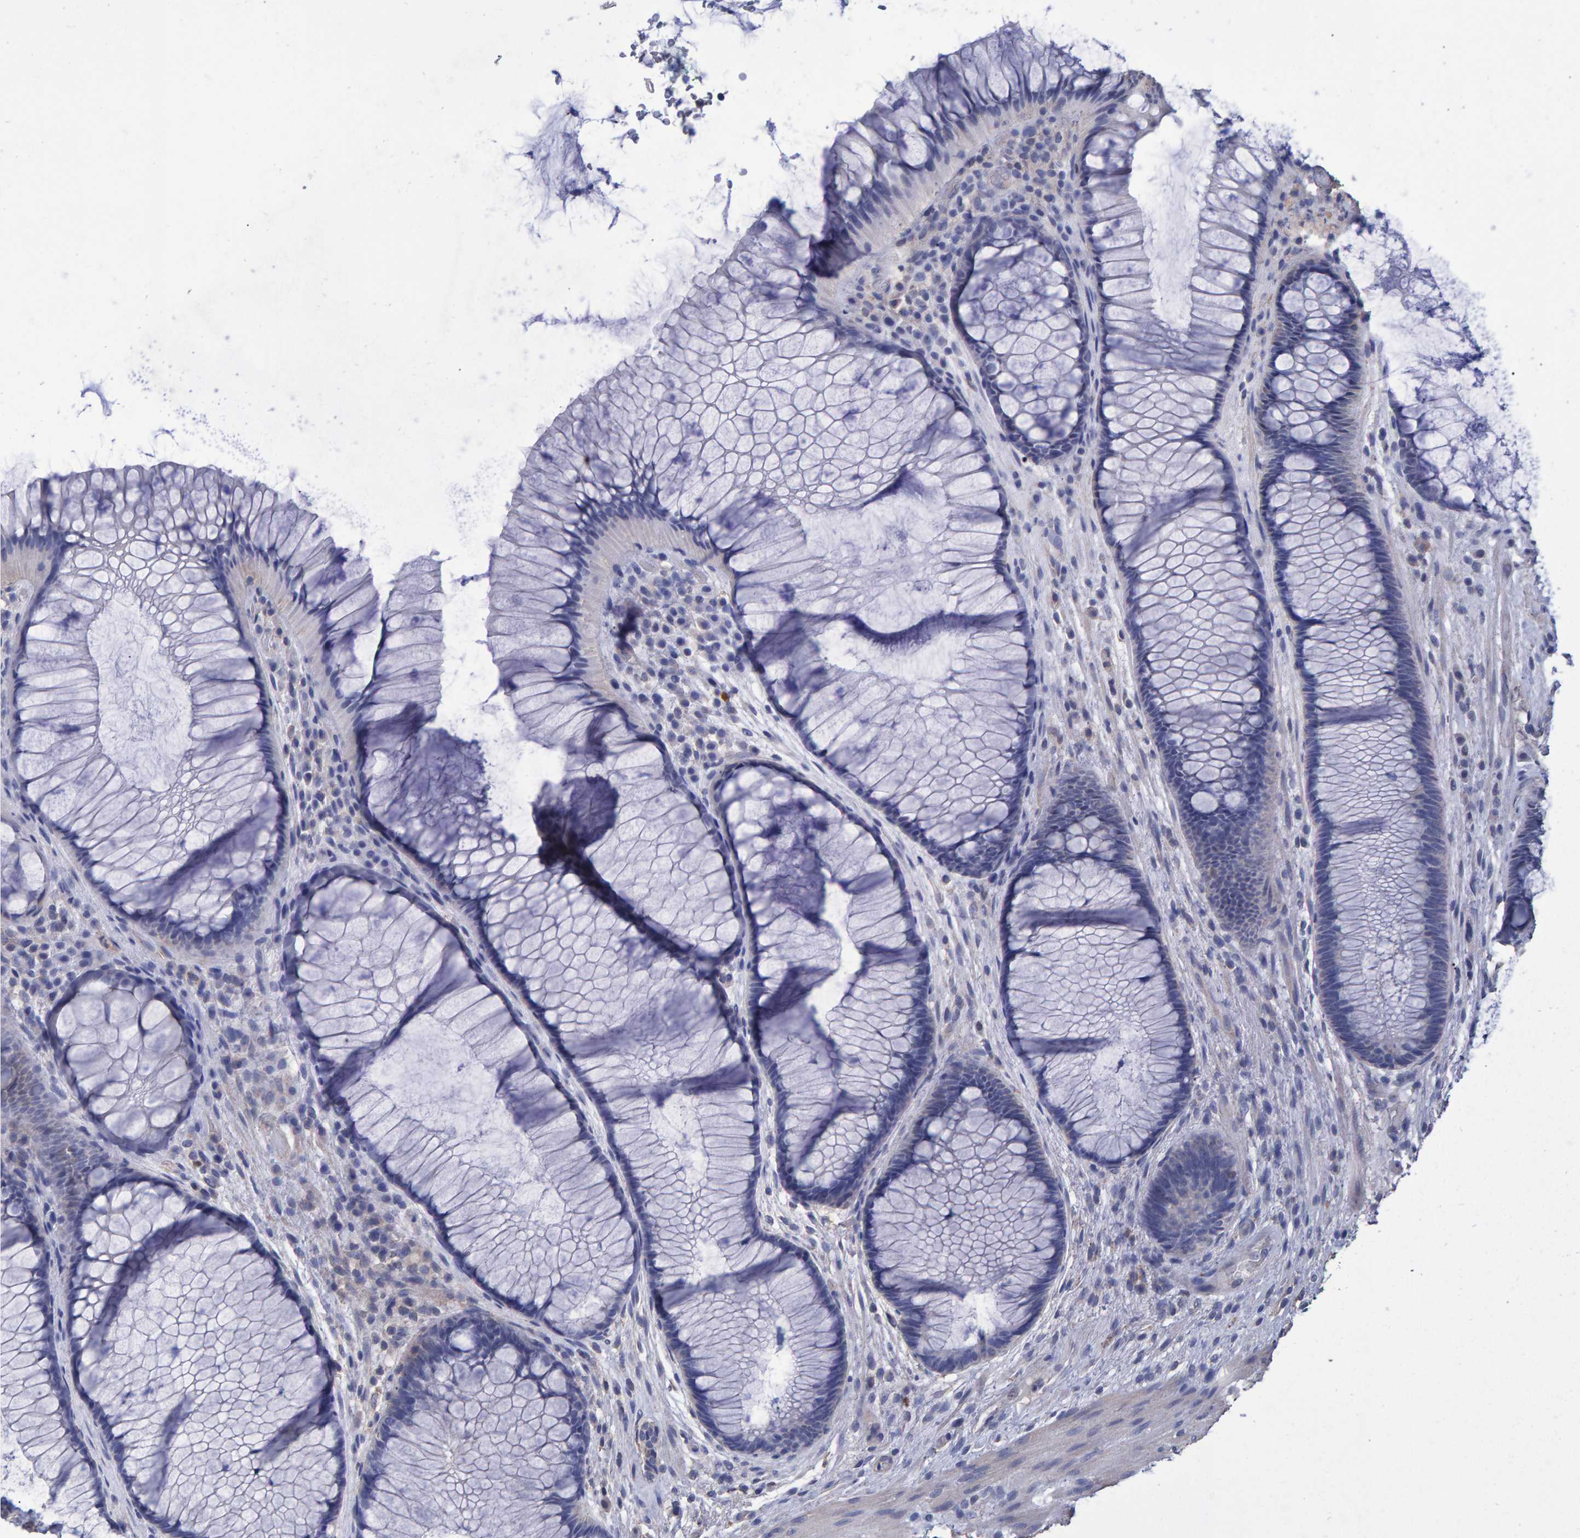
{"staining": {"intensity": "negative", "quantity": "none", "location": "none"}, "tissue": "rectum", "cell_type": "Glandular cells", "image_type": "normal", "snomed": [{"axis": "morphology", "description": "Normal tissue, NOS"}, {"axis": "topography", "description": "Rectum"}], "caption": "IHC of normal rectum reveals no positivity in glandular cells. (DAB immunohistochemistry, high magnification).", "gene": "HEMGN", "patient": {"sex": "male", "age": 51}}